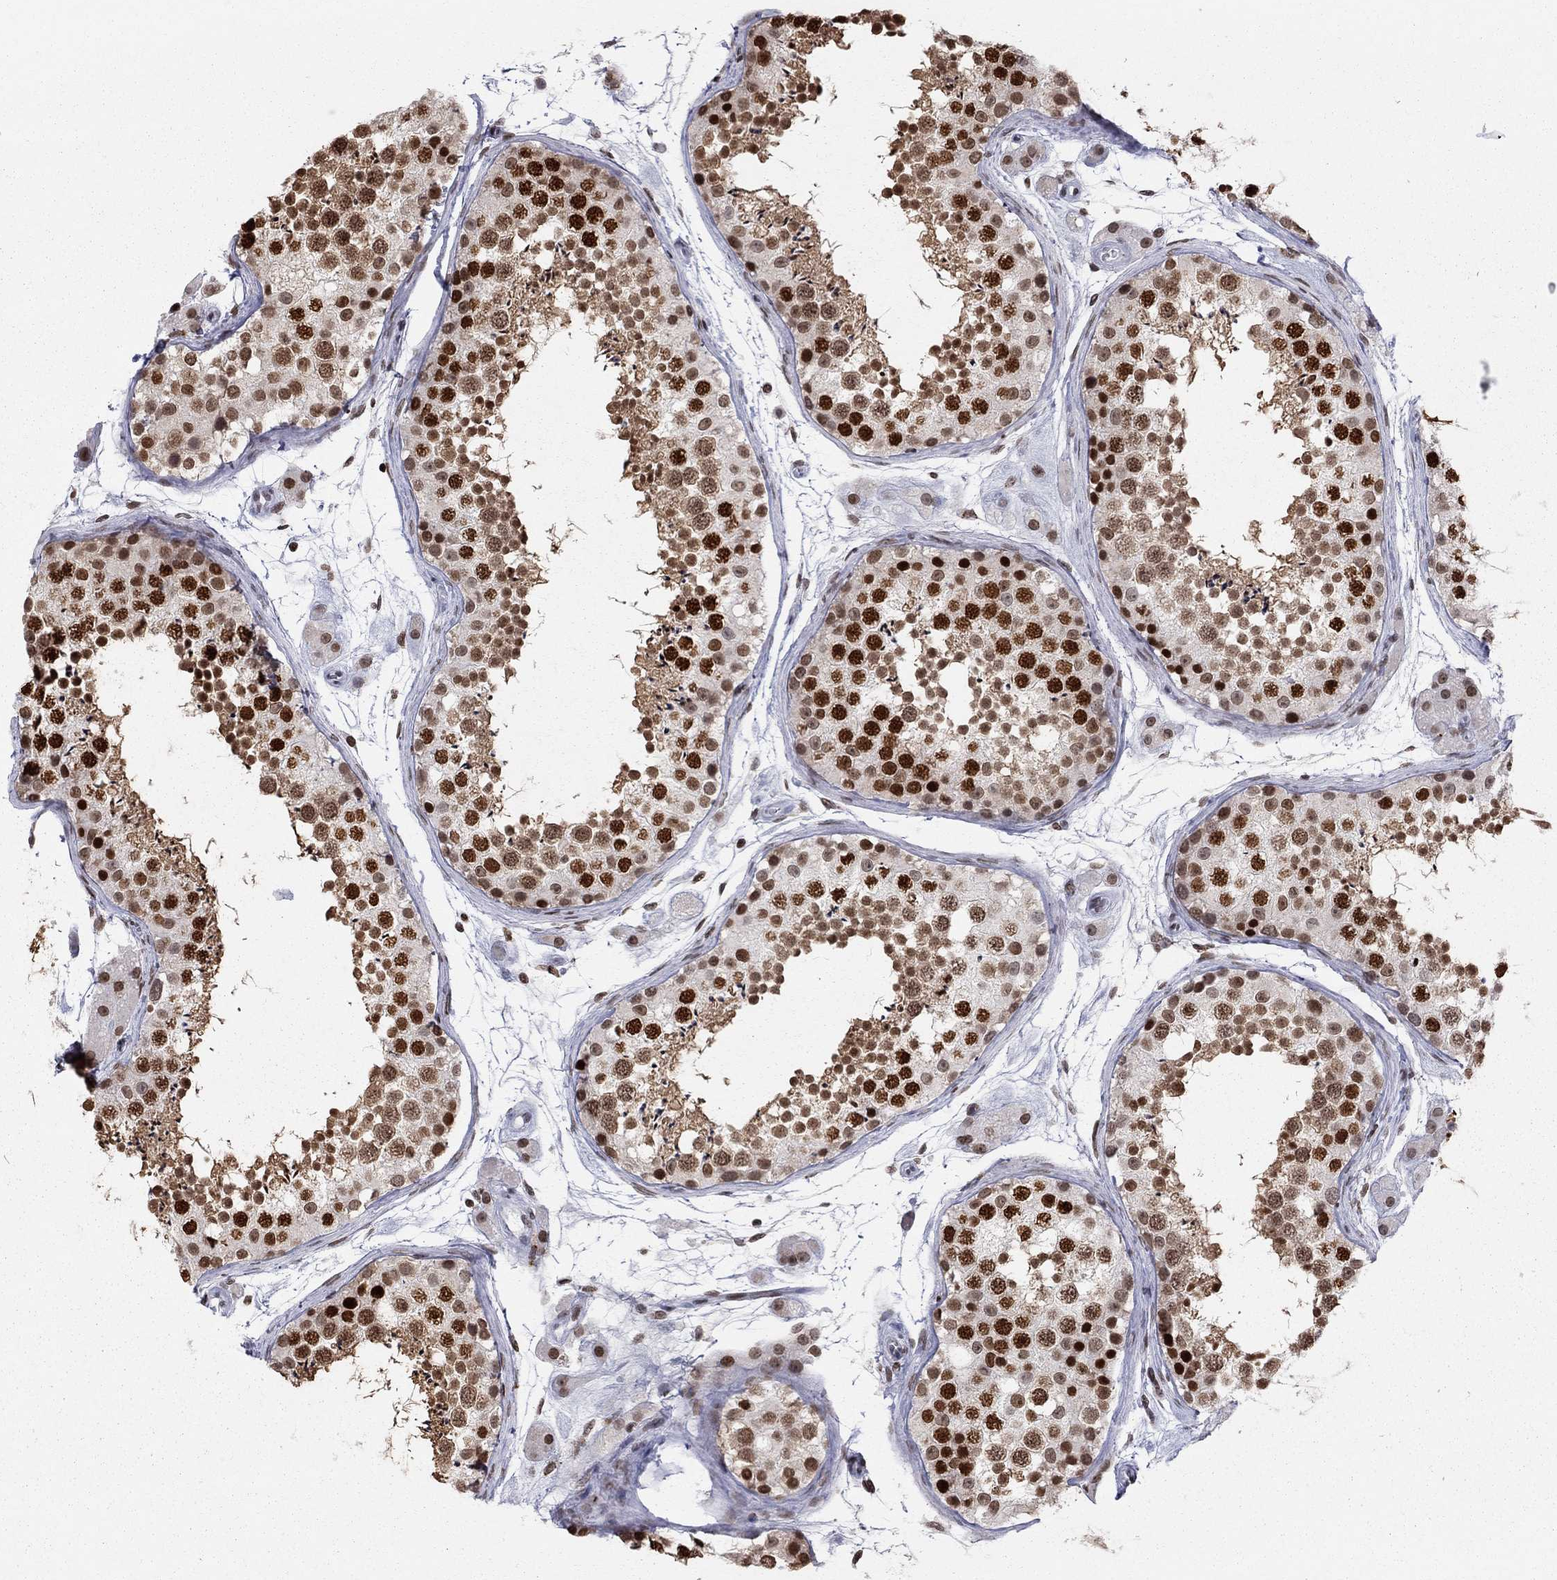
{"staining": {"intensity": "strong", "quantity": "25%-75%", "location": "nuclear"}, "tissue": "testis", "cell_type": "Cells in seminiferous ducts", "image_type": "normal", "snomed": [{"axis": "morphology", "description": "Normal tissue, NOS"}, {"axis": "topography", "description": "Testis"}], "caption": "Strong nuclear staining for a protein is seen in about 25%-75% of cells in seminiferous ducts of unremarkable testis using IHC.", "gene": "H2AX", "patient": {"sex": "male", "age": 41}}